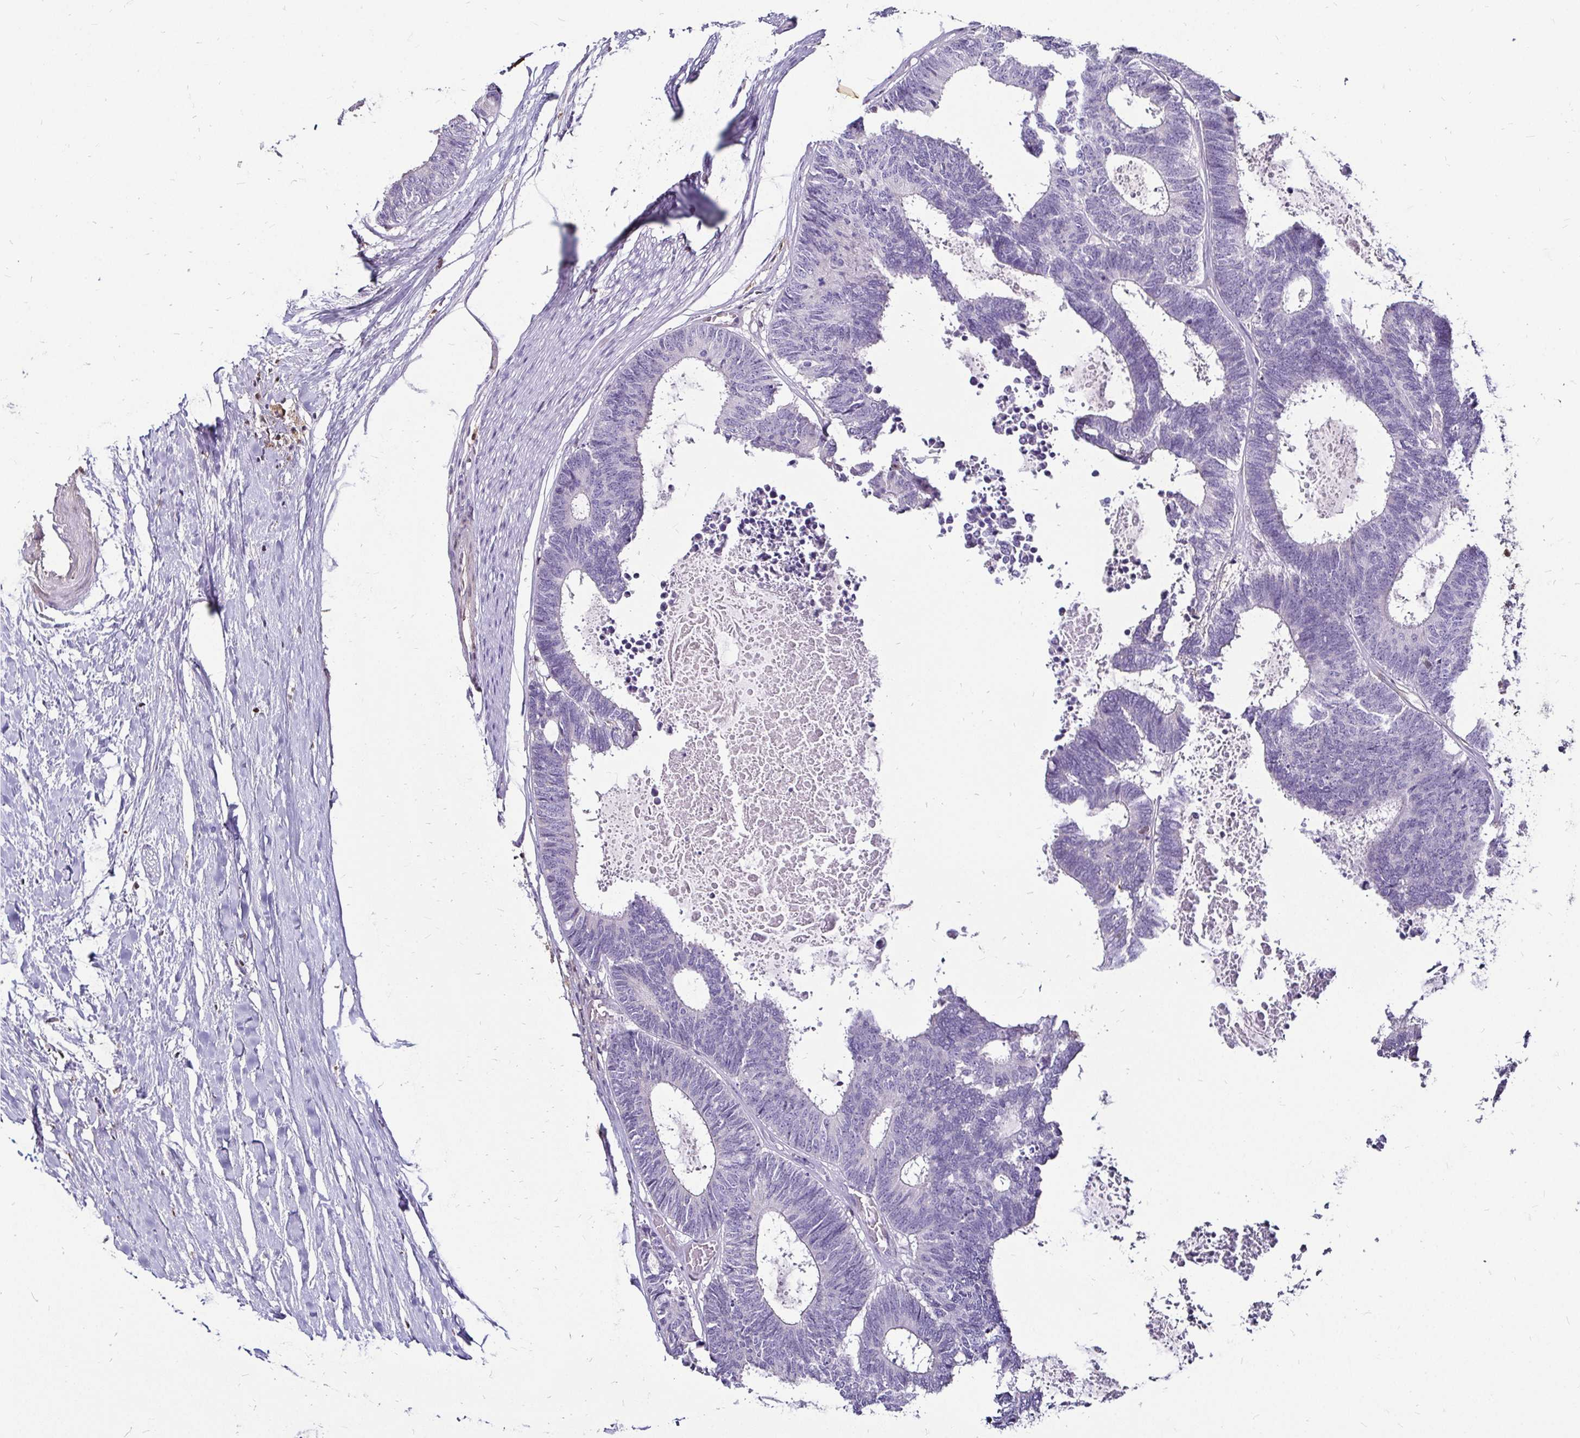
{"staining": {"intensity": "negative", "quantity": "none", "location": "none"}, "tissue": "colorectal cancer", "cell_type": "Tumor cells", "image_type": "cancer", "snomed": [{"axis": "morphology", "description": "Adenocarcinoma, NOS"}, {"axis": "topography", "description": "Colon"}, {"axis": "topography", "description": "Rectum"}], "caption": "High power microscopy histopathology image of an immunohistochemistry image of colorectal cancer (adenocarcinoma), revealing no significant expression in tumor cells.", "gene": "ZFP1", "patient": {"sex": "male", "age": 57}}